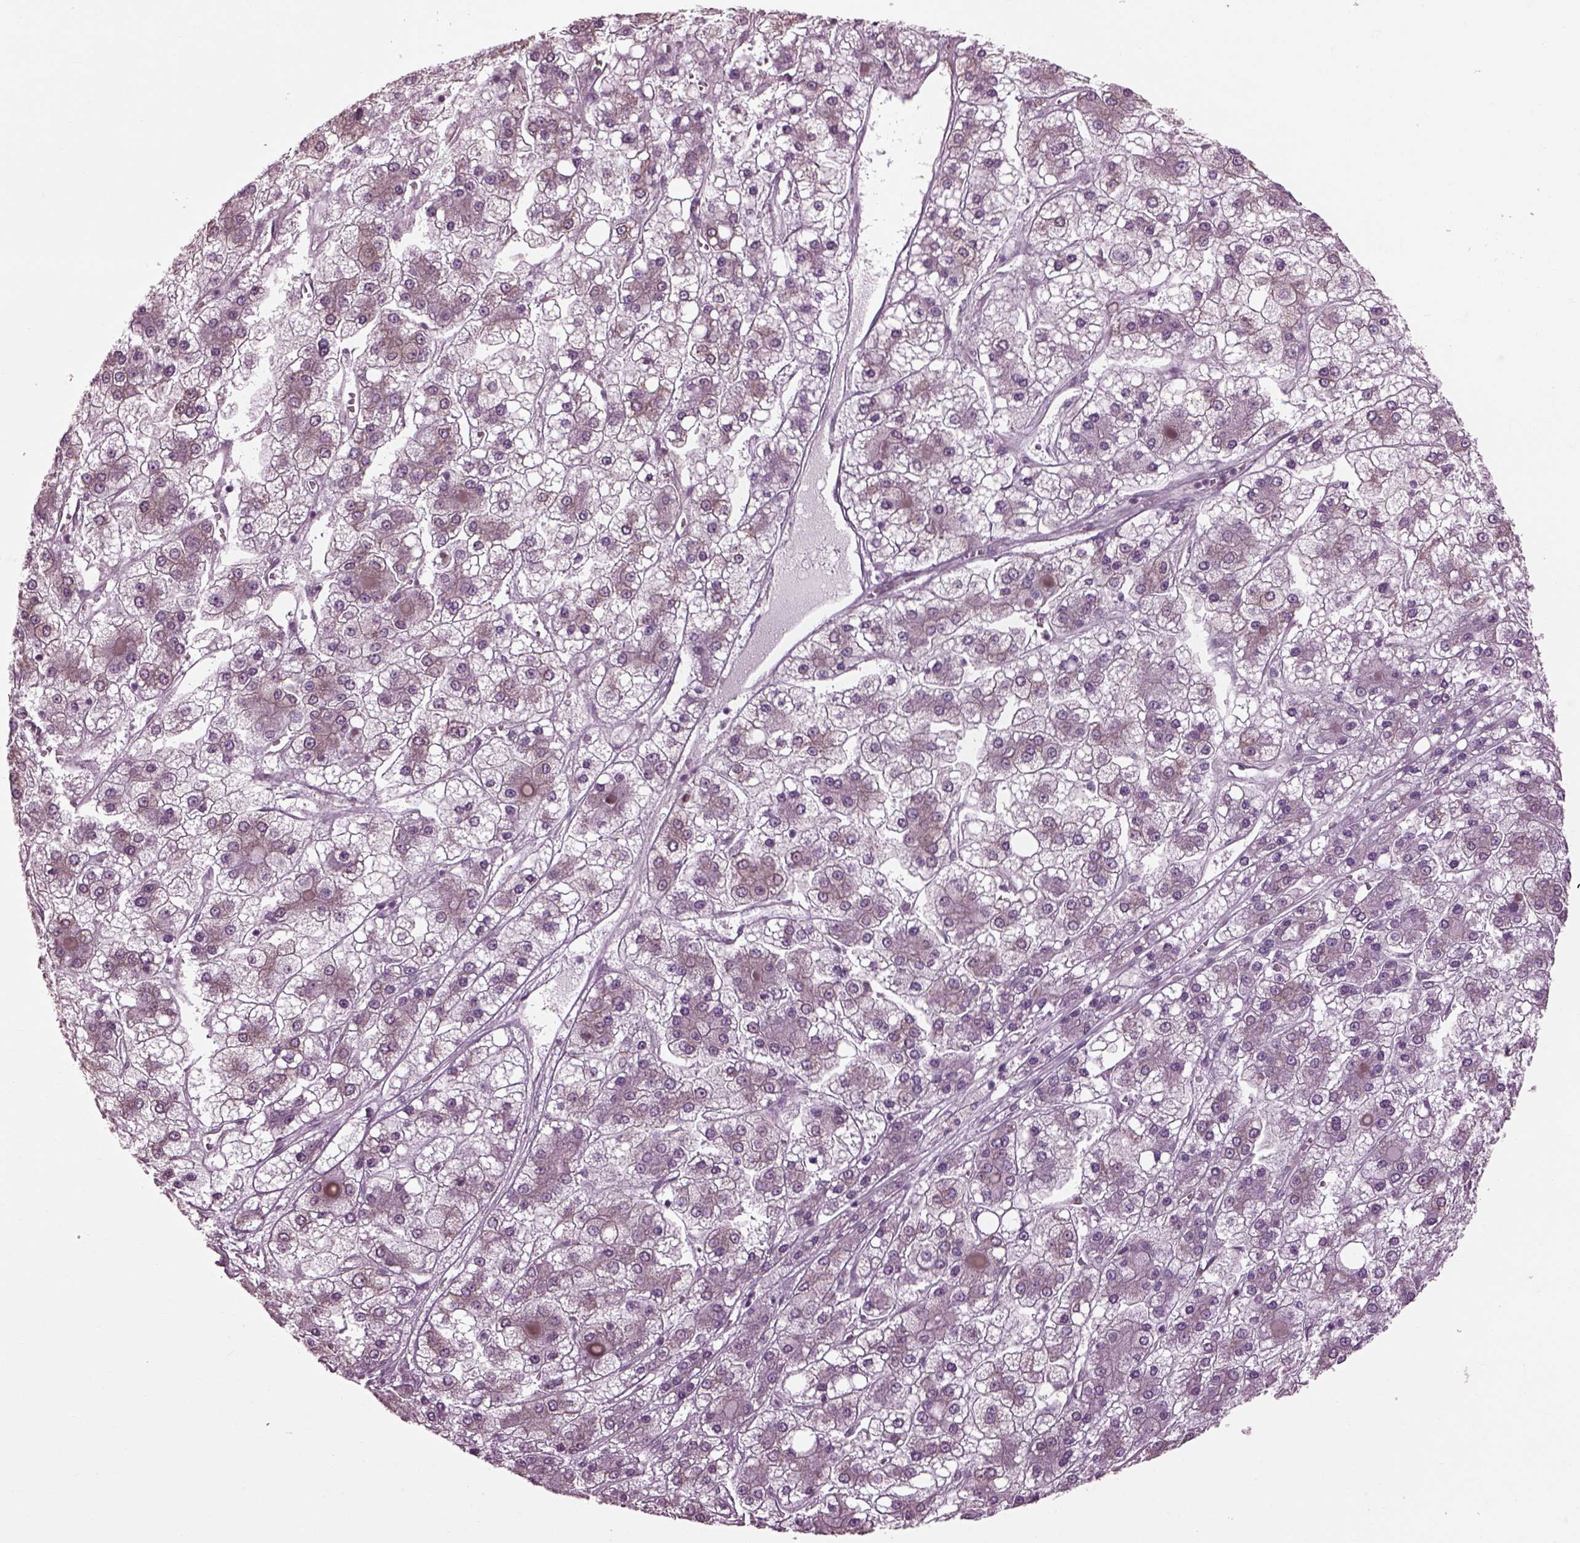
{"staining": {"intensity": "weak", "quantity": ">75%", "location": "cytoplasmic/membranous"}, "tissue": "liver cancer", "cell_type": "Tumor cells", "image_type": "cancer", "snomed": [{"axis": "morphology", "description": "Carcinoma, Hepatocellular, NOS"}, {"axis": "topography", "description": "Liver"}], "caption": "Immunohistochemistry (IHC) staining of hepatocellular carcinoma (liver), which exhibits low levels of weak cytoplasmic/membranous staining in approximately >75% of tumor cells indicating weak cytoplasmic/membranous protein positivity. The staining was performed using DAB (3,3'-diaminobenzidine) (brown) for protein detection and nuclei were counterstained in hematoxylin (blue).", "gene": "CABP5", "patient": {"sex": "male", "age": 73}}